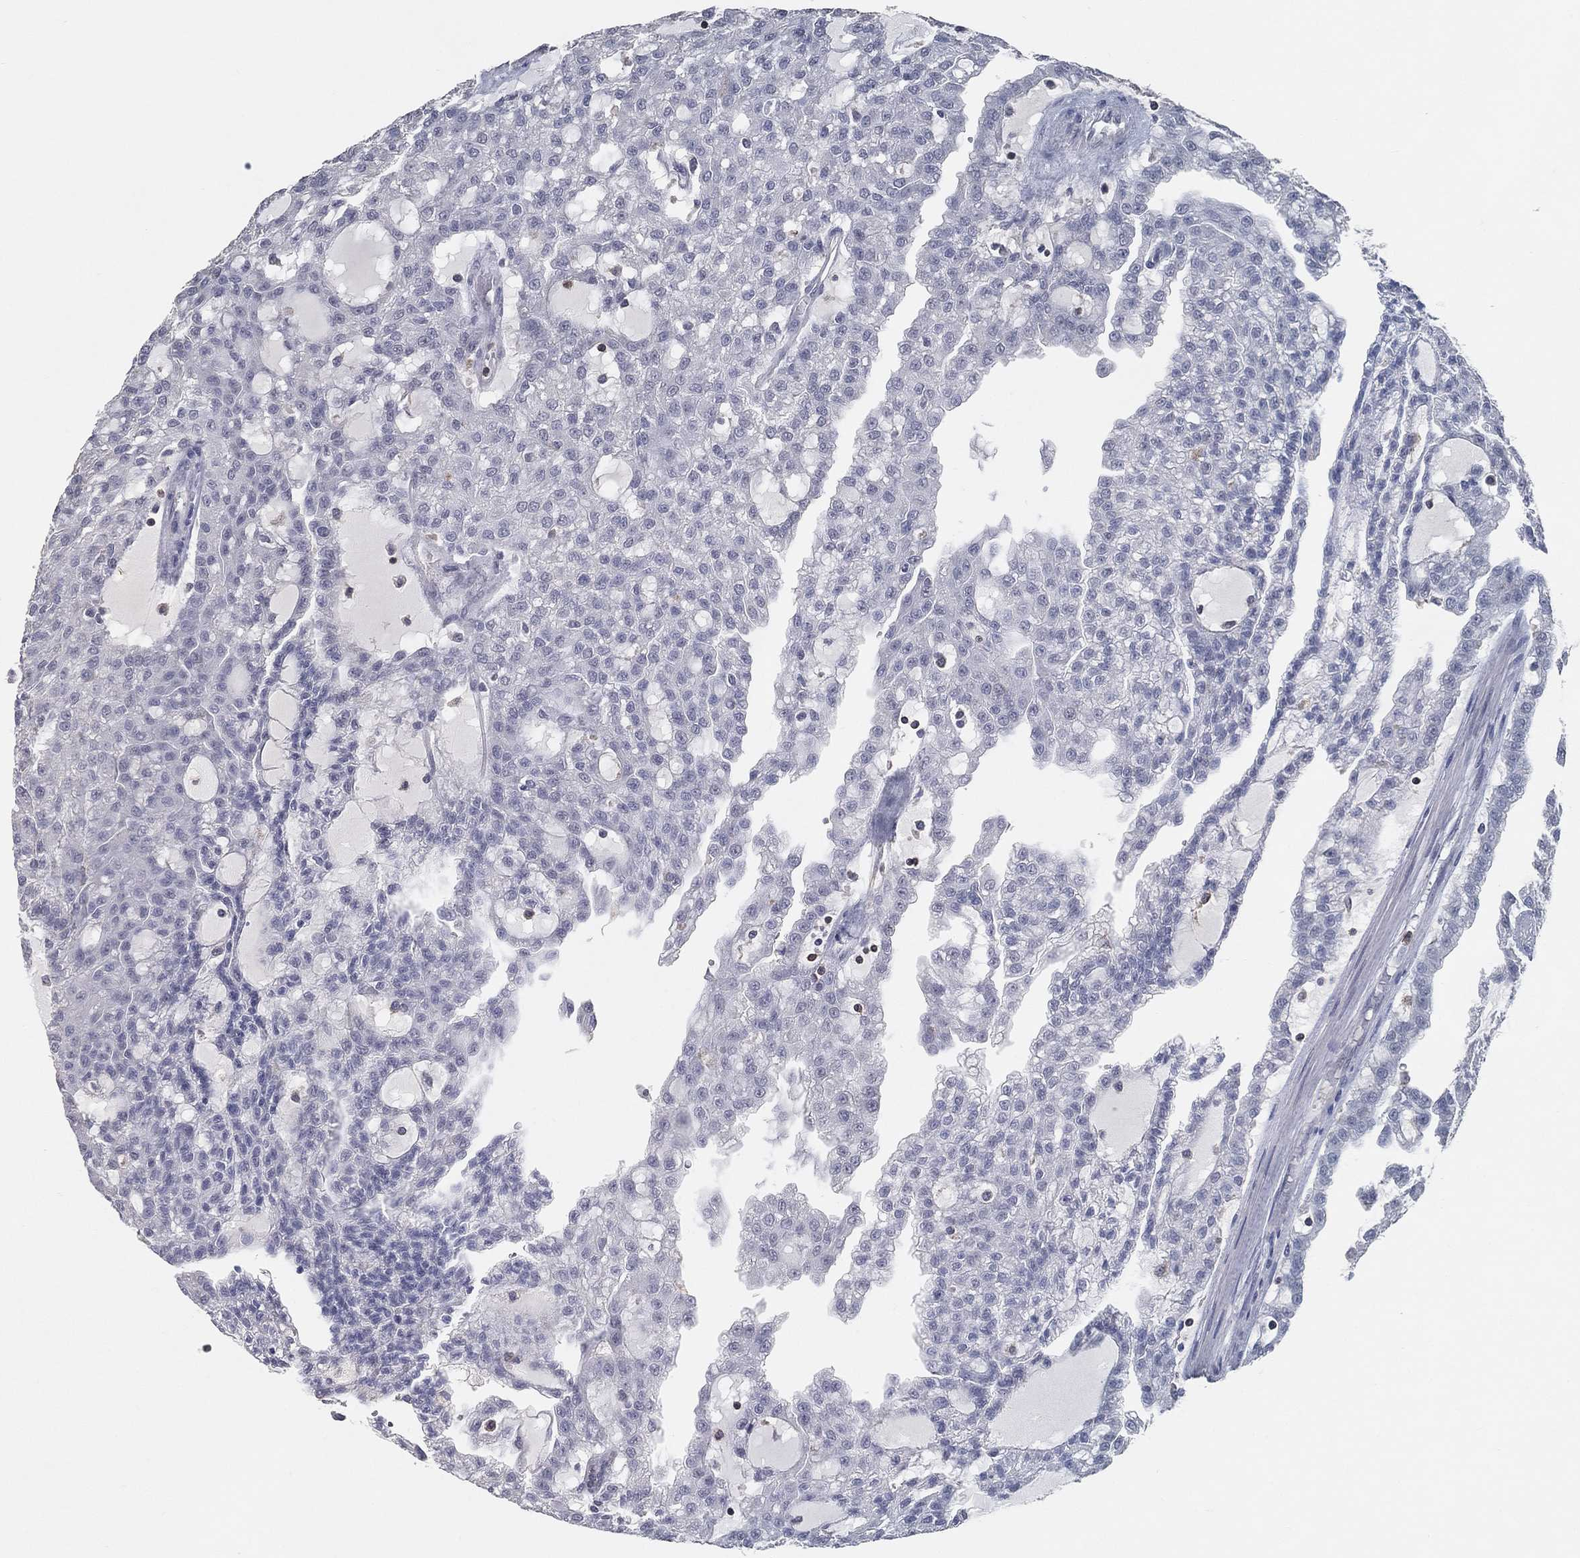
{"staining": {"intensity": "negative", "quantity": "none", "location": "none"}, "tissue": "renal cancer", "cell_type": "Tumor cells", "image_type": "cancer", "snomed": [{"axis": "morphology", "description": "Adenocarcinoma, NOS"}, {"axis": "topography", "description": "Kidney"}], "caption": "An immunohistochemistry histopathology image of renal adenocarcinoma is shown. There is no staining in tumor cells of renal adenocarcinoma.", "gene": "PSTPIP1", "patient": {"sex": "male", "age": 63}}